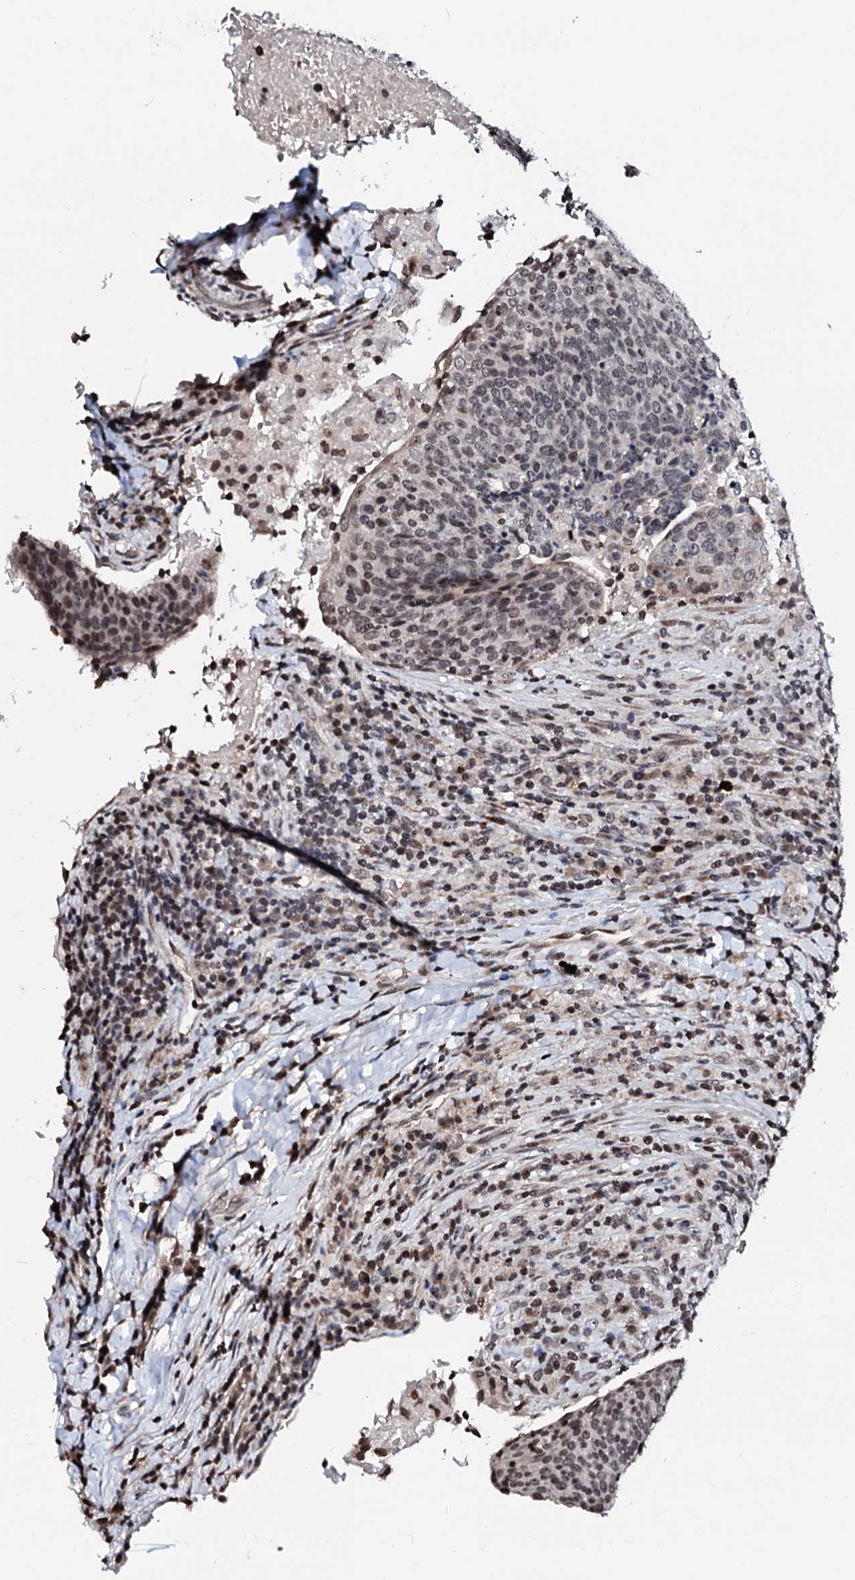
{"staining": {"intensity": "weak", "quantity": "25%-75%", "location": "nuclear"}, "tissue": "head and neck cancer", "cell_type": "Tumor cells", "image_type": "cancer", "snomed": [{"axis": "morphology", "description": "Squamous cell carcinoma, NOS"}, {"axis": "morphology", "description": "Squamous cell carcinoma, metastatic, NOS"}, {"axis": "topography", "description": "Lymph node"}, {"axis": "topography", "description": "Head-Neck"}], "caption": "Tumor cells reveal low levels of weak nuclear staining in about 25%-75% of cells in head and neck squamous cell carcinoma. Nuclei are stained in blue.", "gene": "LSM11", "patient": {"sex": "male", "age": 62}}